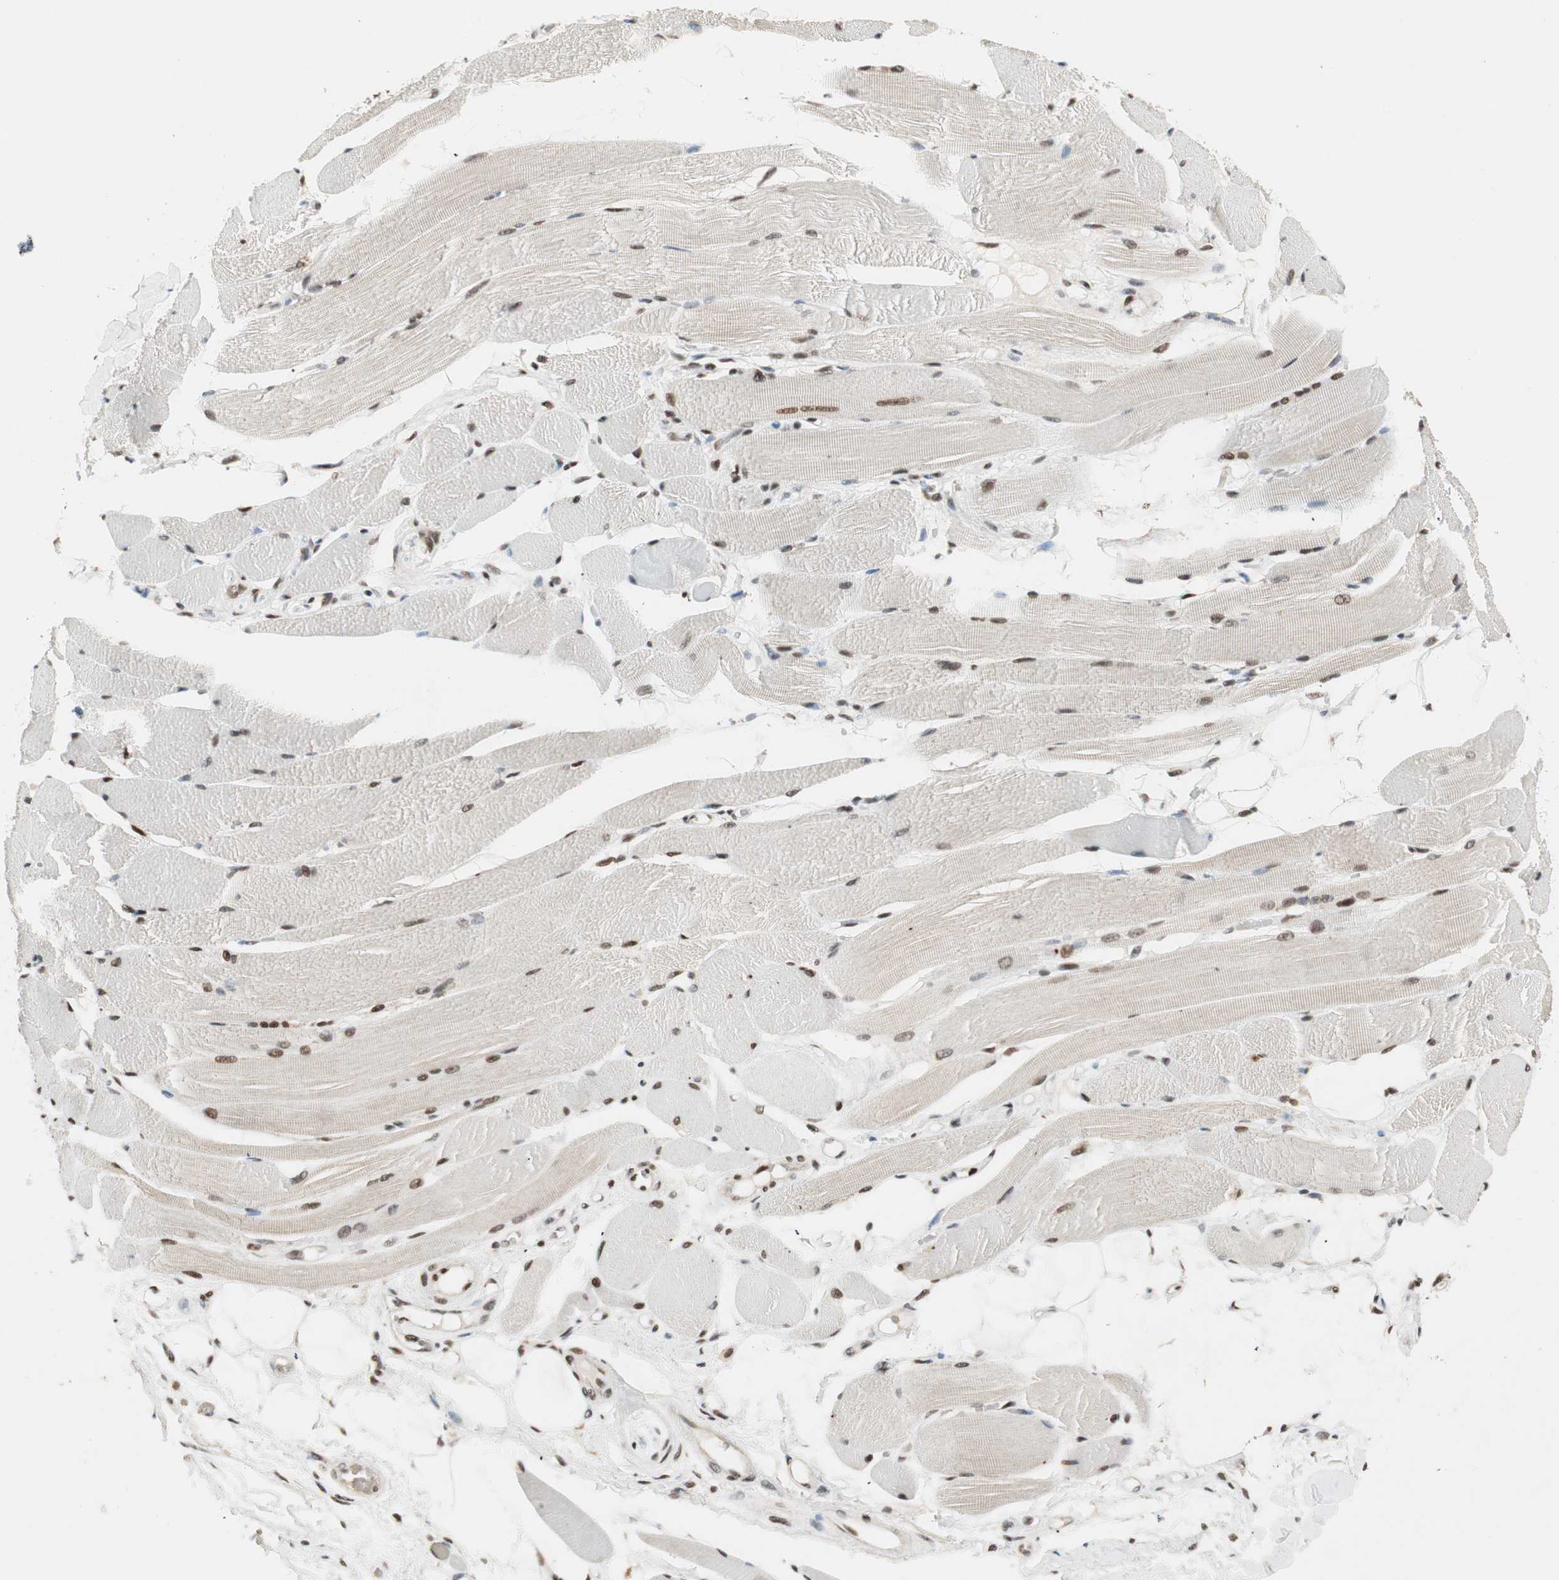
{"staining": {"intensity": "strong", "quantity": ">75%", "location": "nuclear"}, "tissue": "skeletal muscle", "cell_type": "Myocytes", "image_type": "normal", "snomed": [{"axis": "morphology", "description": "Normal tissue, NOS"}, {"axis": "topography", "description": "Skeletal muscle"}, {"axis": "topography", "description": "Peripheral nerve tissue"}], "caption": "Unremarkable skeletal muscle displays strong nuclear staining in about >75% of myocytes.", "gene": "MDC1", "patient": {"sex": "female", "age": 84}}